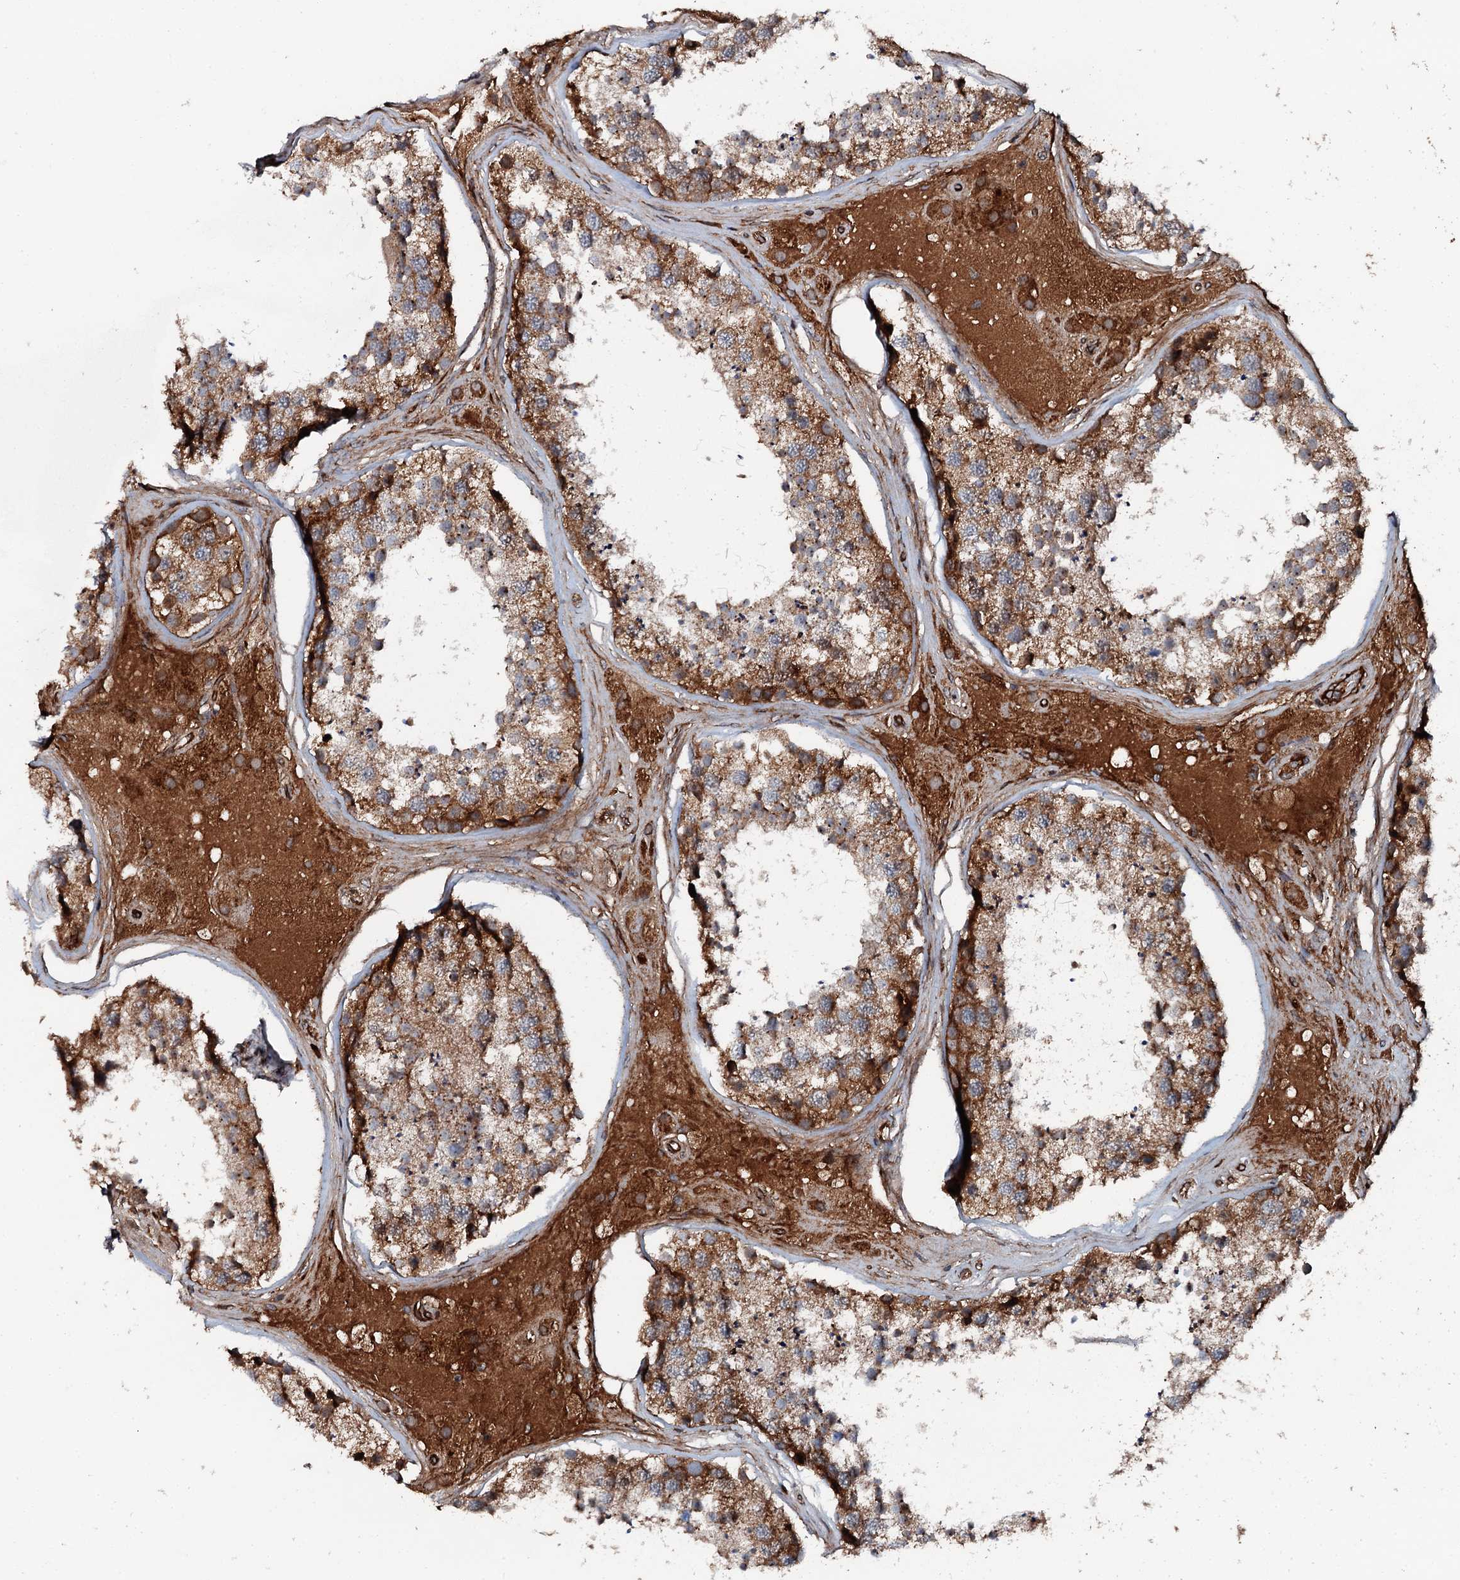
{"staining": {"intensity": "moderate", "quantity": ">75%", "location": "cytoplasmic/membranous"}, "tissue": "testis", "cell_type": "Cells in seminiferous ducts", "image_type": "normal", "snomed": [{"axis": "morphology", "description": "Normal tissue, NOS"}, {"axis": "topography", "description": "Testis"}], "caption": "Protein expression analysis of normal human testis reveals moderate cytoplasmic/membranous expression in about >75% of cells in seminiferous ducts. The staining was performed using DAB, with brown indicating positive protein expression. Nuclei are stained blue with hematoxylin.", "gene": "FLYWCH1", "patient": {"sex": "male", "age": 46}}